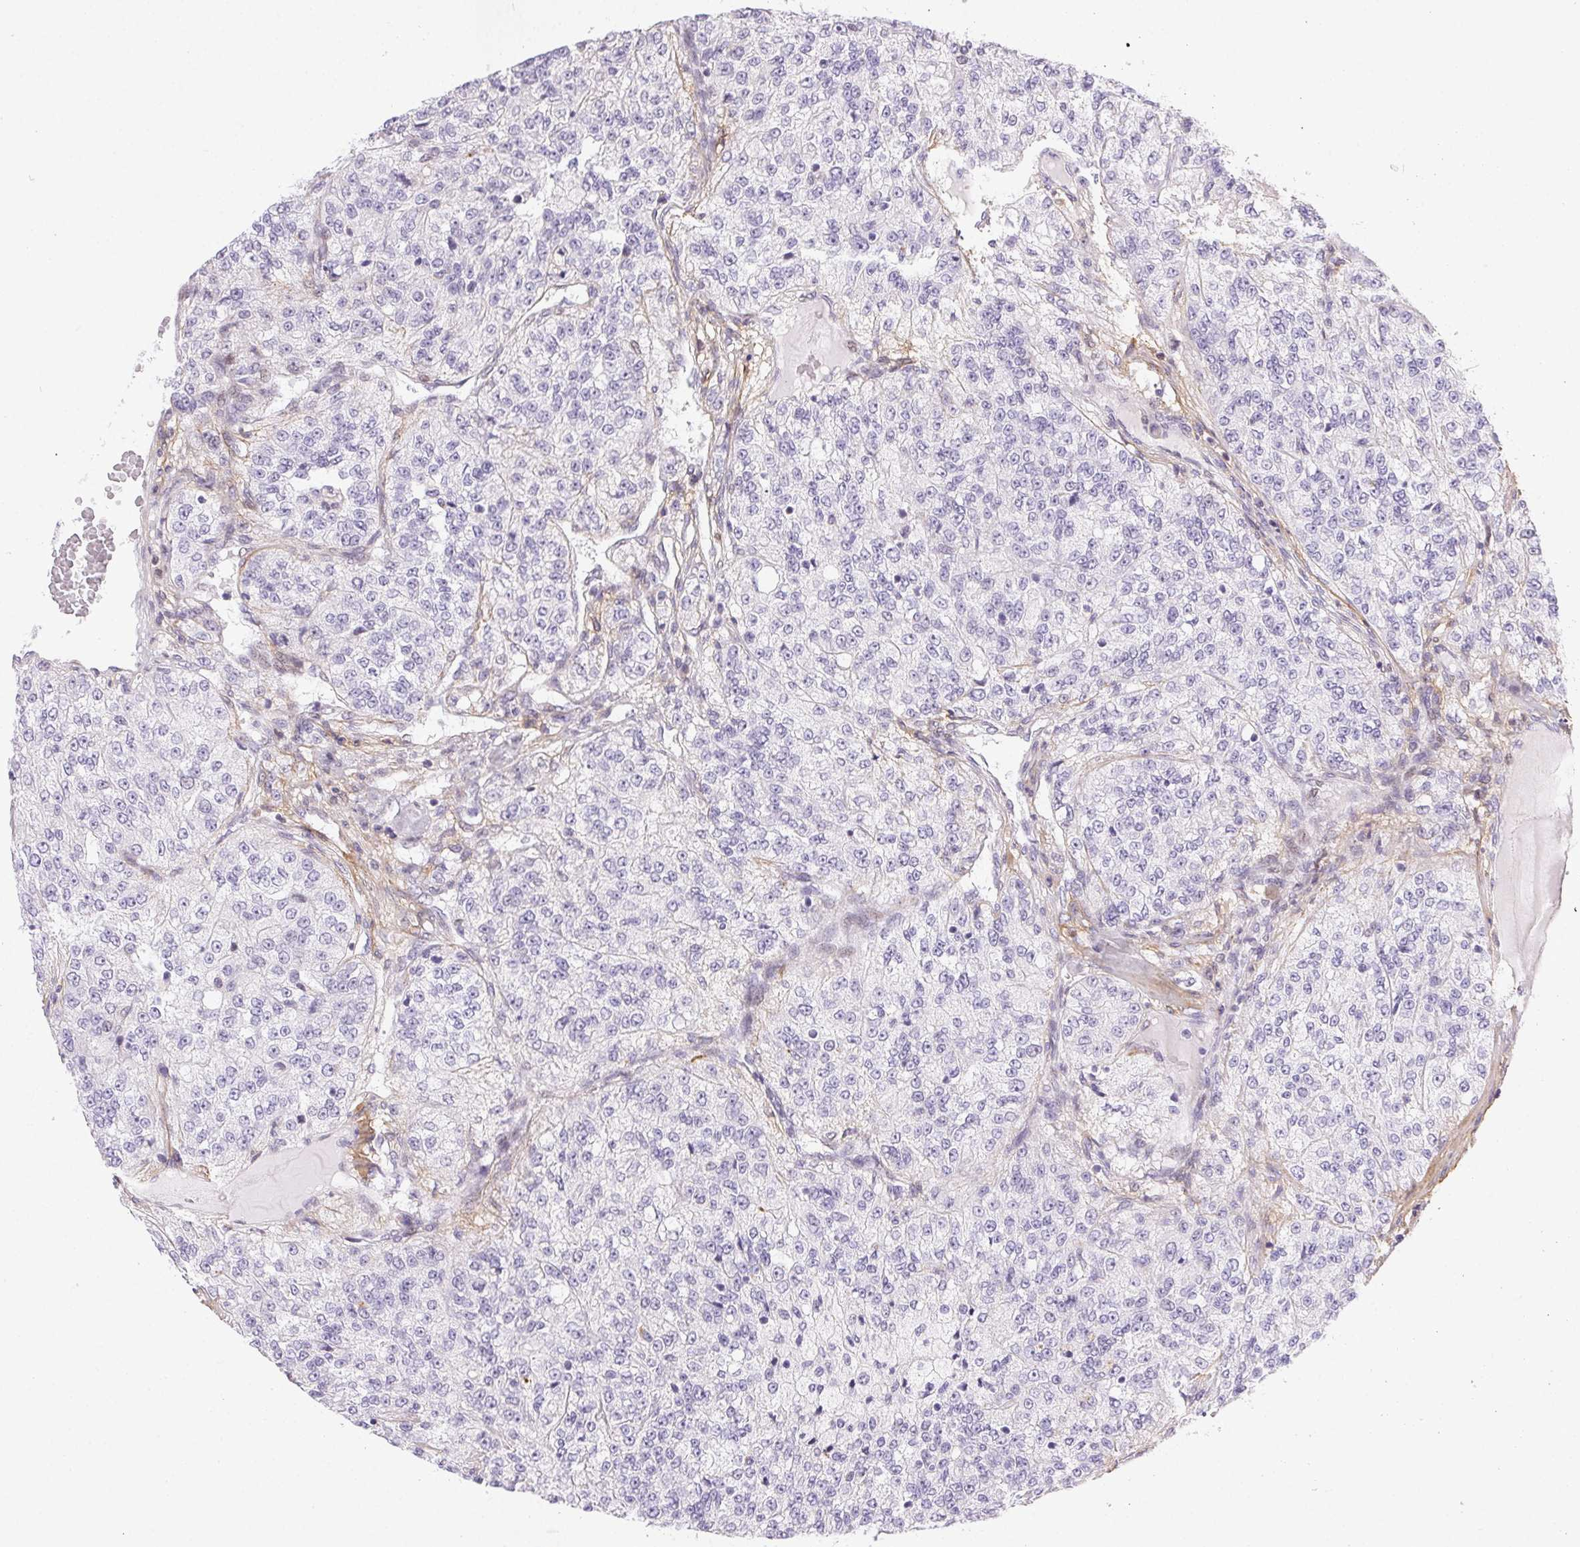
{"staining": {"intensity": "negative", "quantity": "none", "location": "none"}, "tissue": "renal cancer", "cell_type": "Tumor cells", "image_type": "cancer", "snomed": [{"axis": "morphology", "description": "Adenocarcinoma, NOS"}, {"axis": "topography", "description": "Kidney"}], "caption": "Immunohistochemical staining of human adenocarcinoma (renal) reveals no significant expression in tumor cells.", "gene": "PDZD2", "patient": {"sex": "female", "age": 63}}